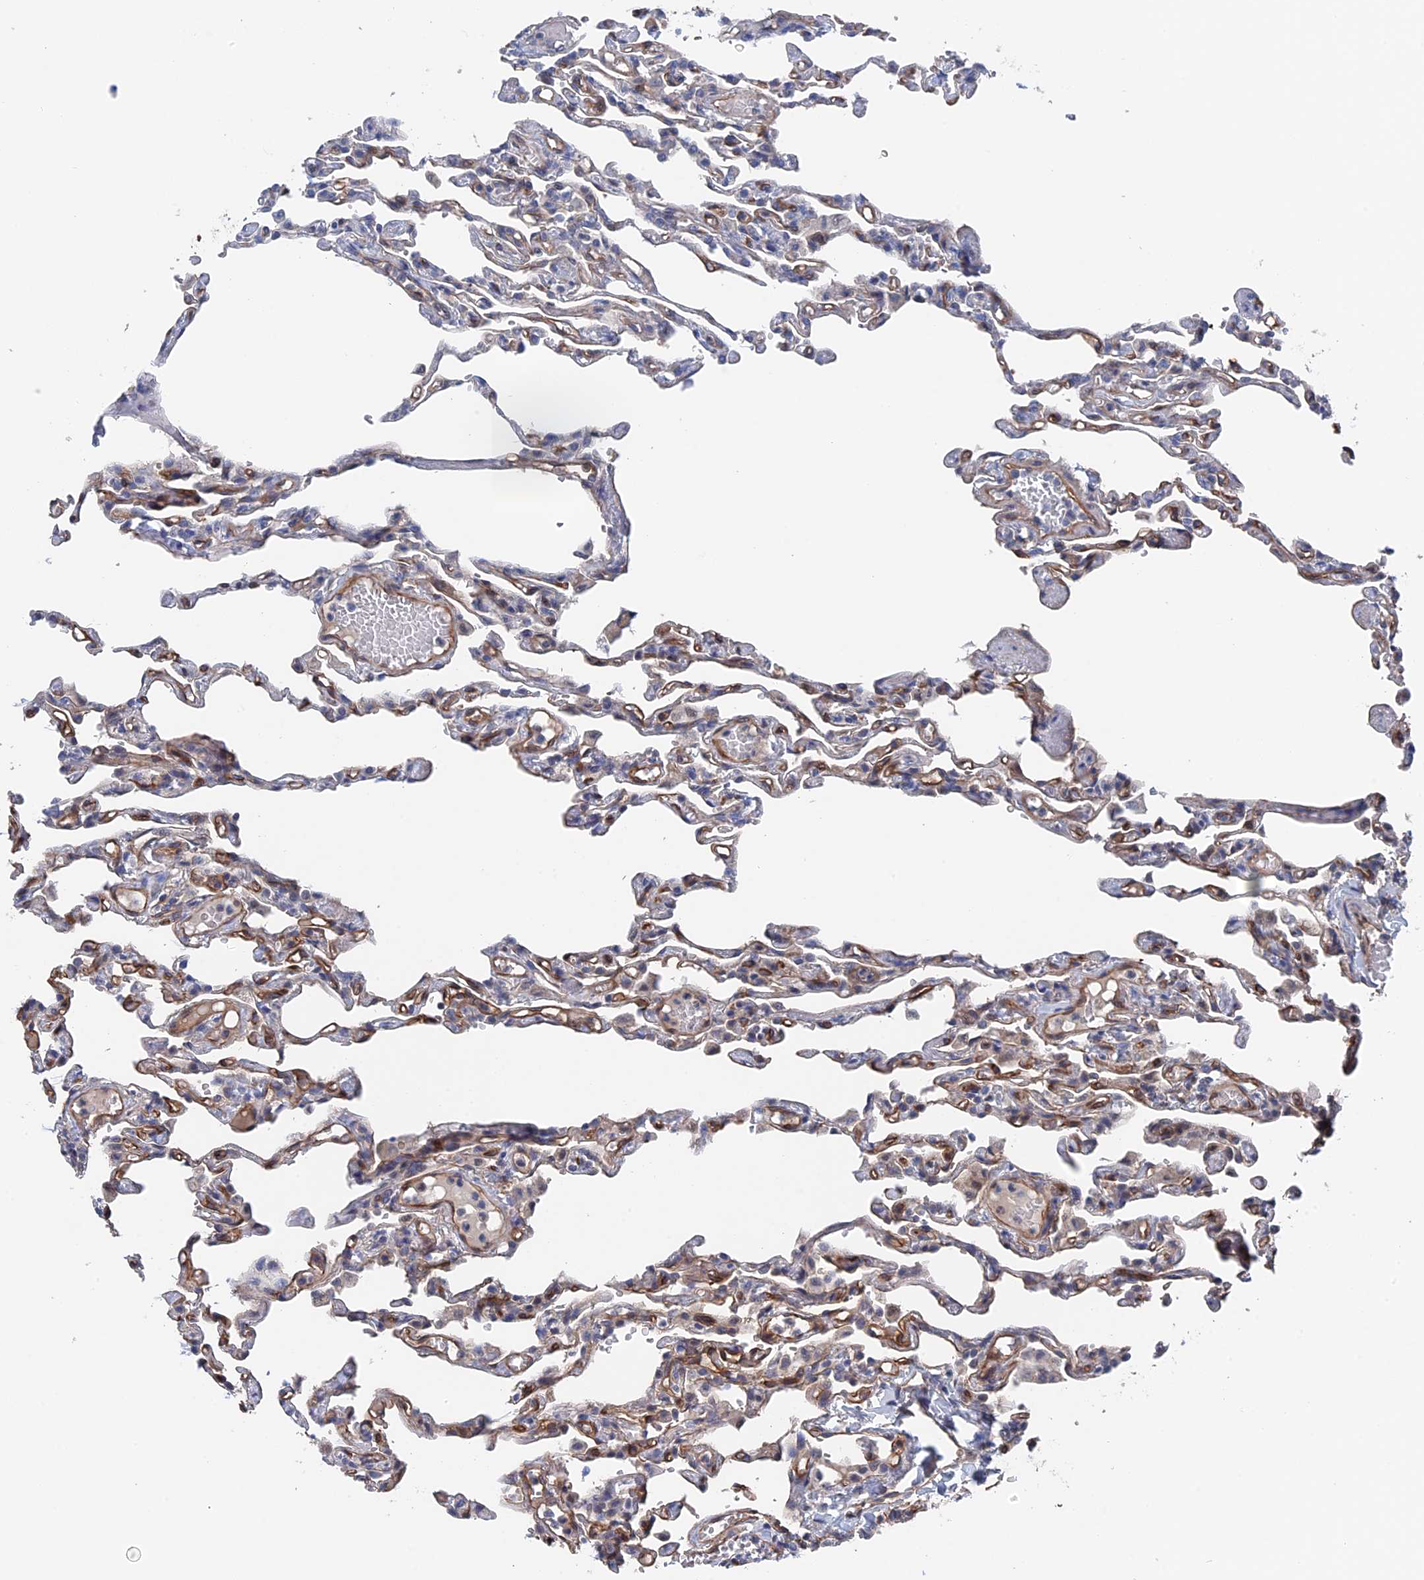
{"staining": {"intensity": "moderate", "quantity": "25%-75%", "location": "cytoplasmic/membranous"}, "tissue": "lung", "cell_type": "Alveolar cells", "image_type": "normal", "snomed": [{"axis": "morphology", "description": "Normal tissue, NOS"}, {"axis": "topography", "description": "Lung"}], "caption": "Moderate cytoplasmic/membranous staining is appreciated in approximately 25%-75% of alveolar cells in normal lung.", "gene": "MTHFSD", "patient": {"sex": "male", "age": 21}}